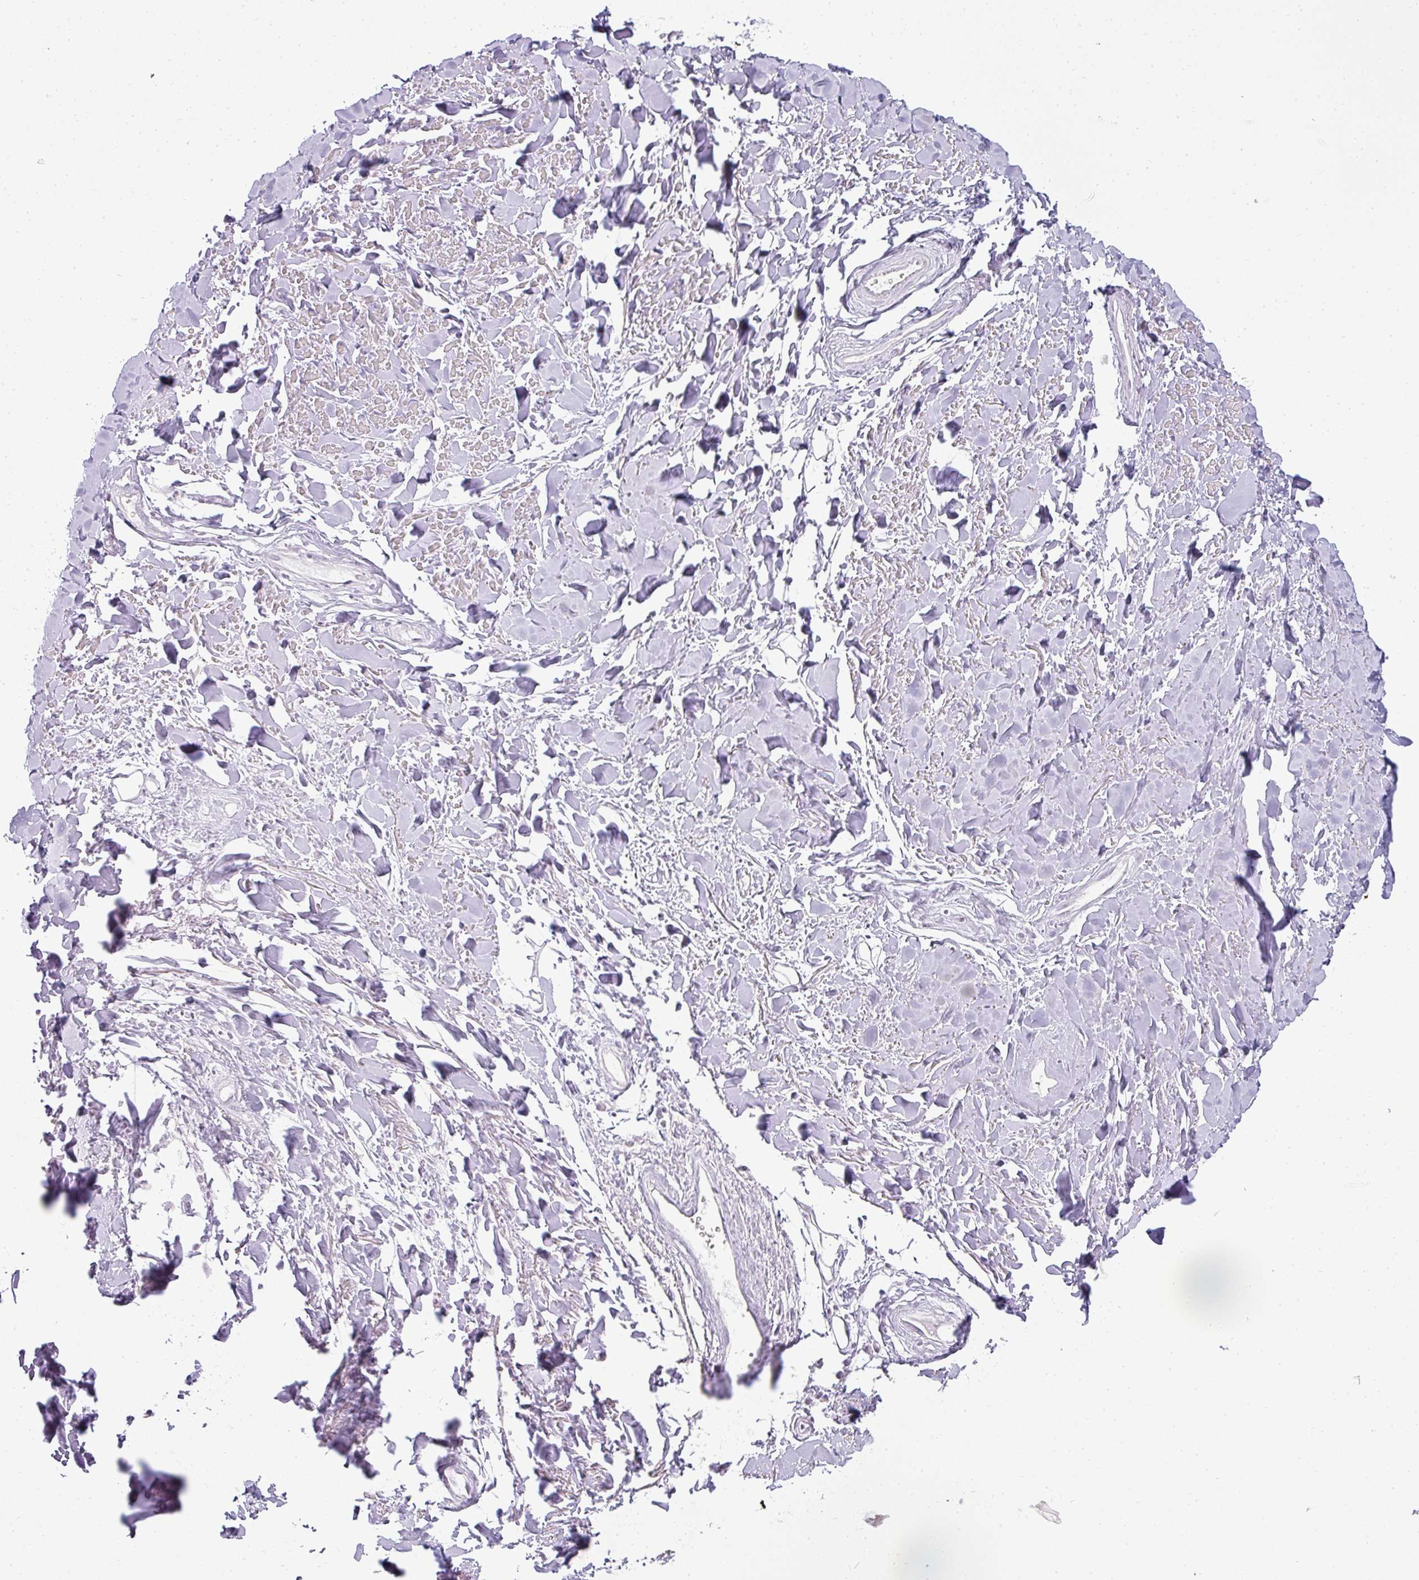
{"staining": {"intensity": "negative", "quantity": "none", "location": "none"}, "tissue": "adipose tissue", "cell_type": "Adipocytes", "image_type": "normal", "snomed": [{"axis": "morphology", "description": "Normal tissue, NOS"}, {"axis": "topography", "description": "Cartilage tissue"}], "caption": "Adipocytes are negative for protein expression in normal human adipose tissue. (Brightfield microscopy of DAB (3,3'-diaminobenzidine) immunohistochemistry at high magnification).", "gene": "ASXL3", "patient": {"sex": "male", "age": 57}}